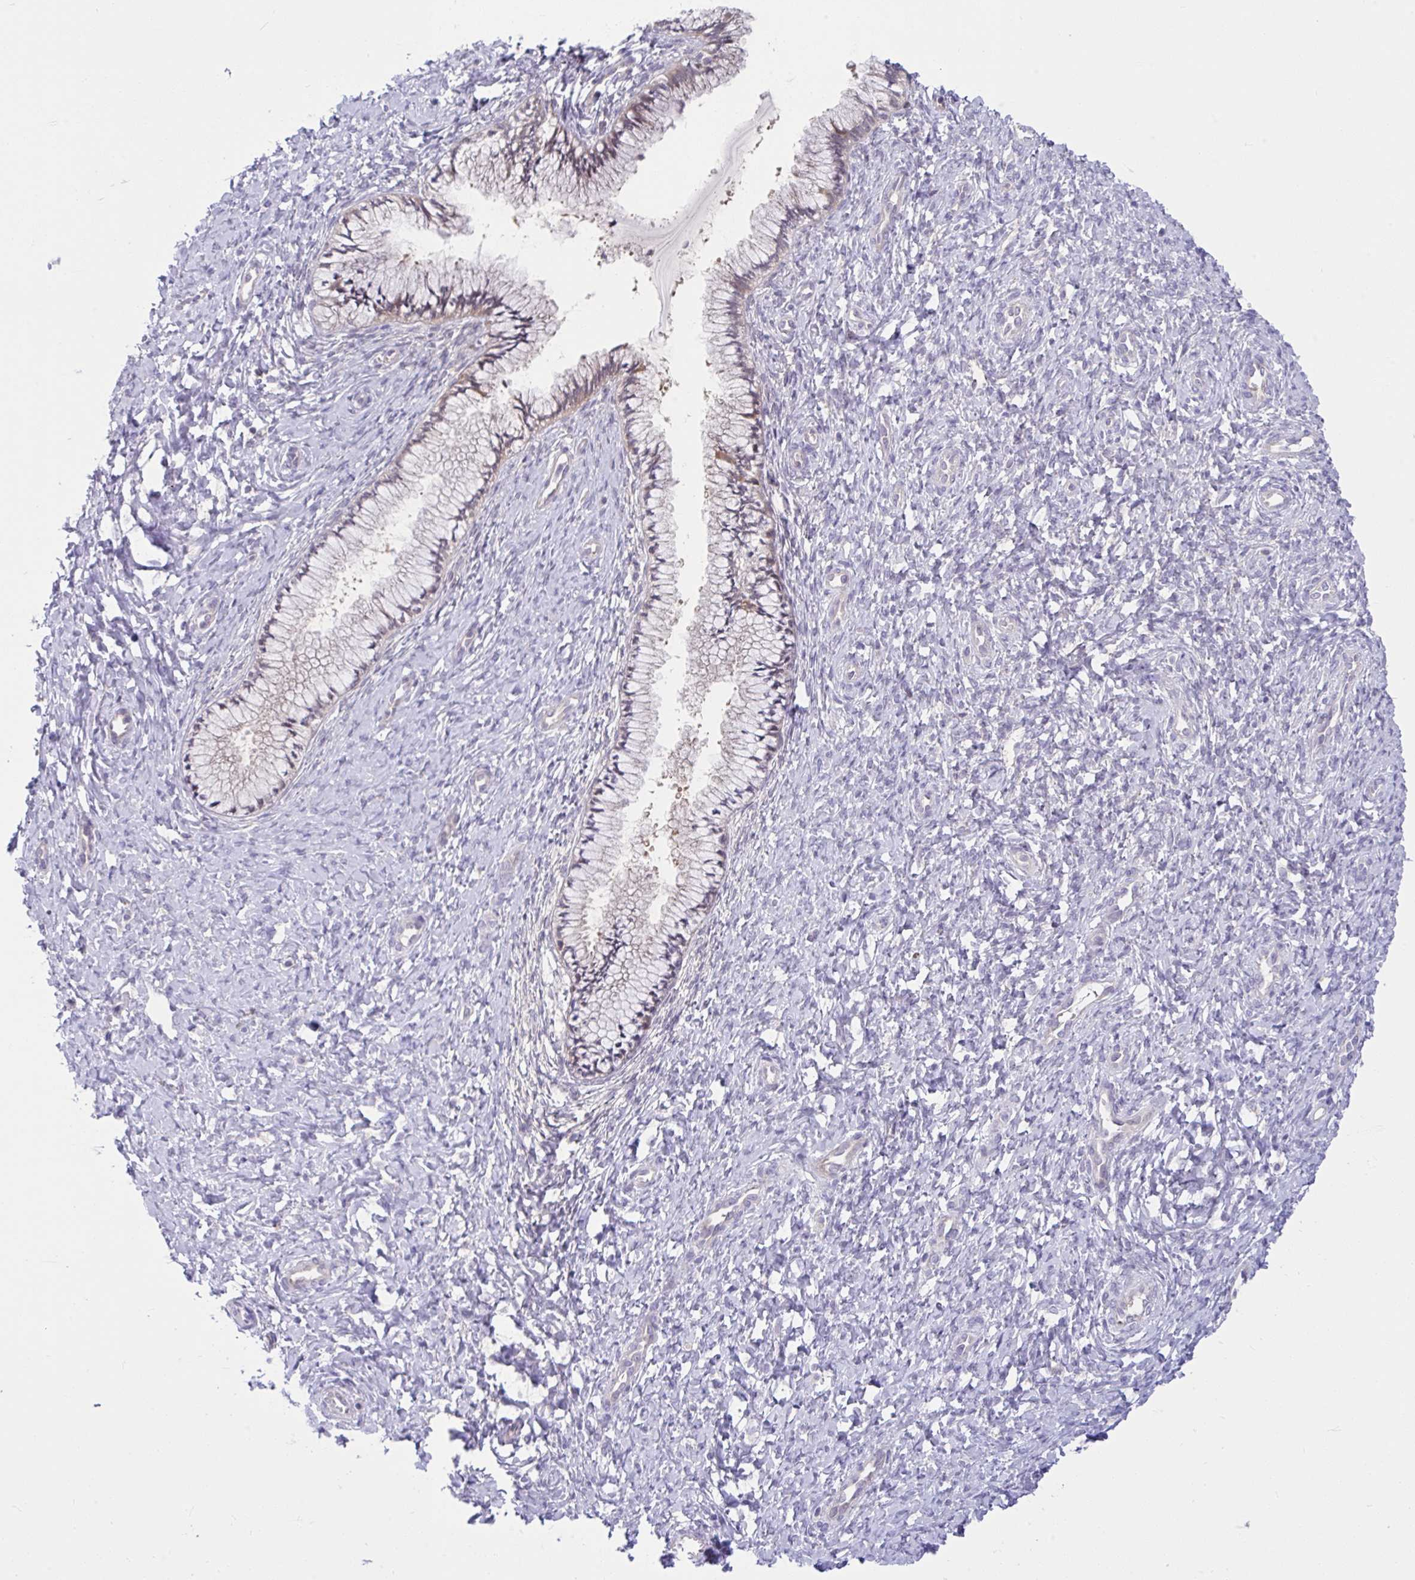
{"staining": {"intensity": "weak", "quantity": "<25%", "location": "cytoplasmic/membranous"}, "tissue": "cervix", "cell_type": "Glandular cells", "image_type": "normal", "snomed": [{"axis": "morphology", "description": "Normal tissue, NOS"}, {"axis": "topography", "description": "Cervix"}], "caption": "The immunohistochemistry (IHC) image has no significant staining in glandular cells of cervix. The staining was performed using DAB to visualize the protein expression in brown, while the nuclei were stained in blue with hematoxylin (Magnification: 20x).", "gene": "PCDHB7", "patient": {"sex": "female", "age": 37}}